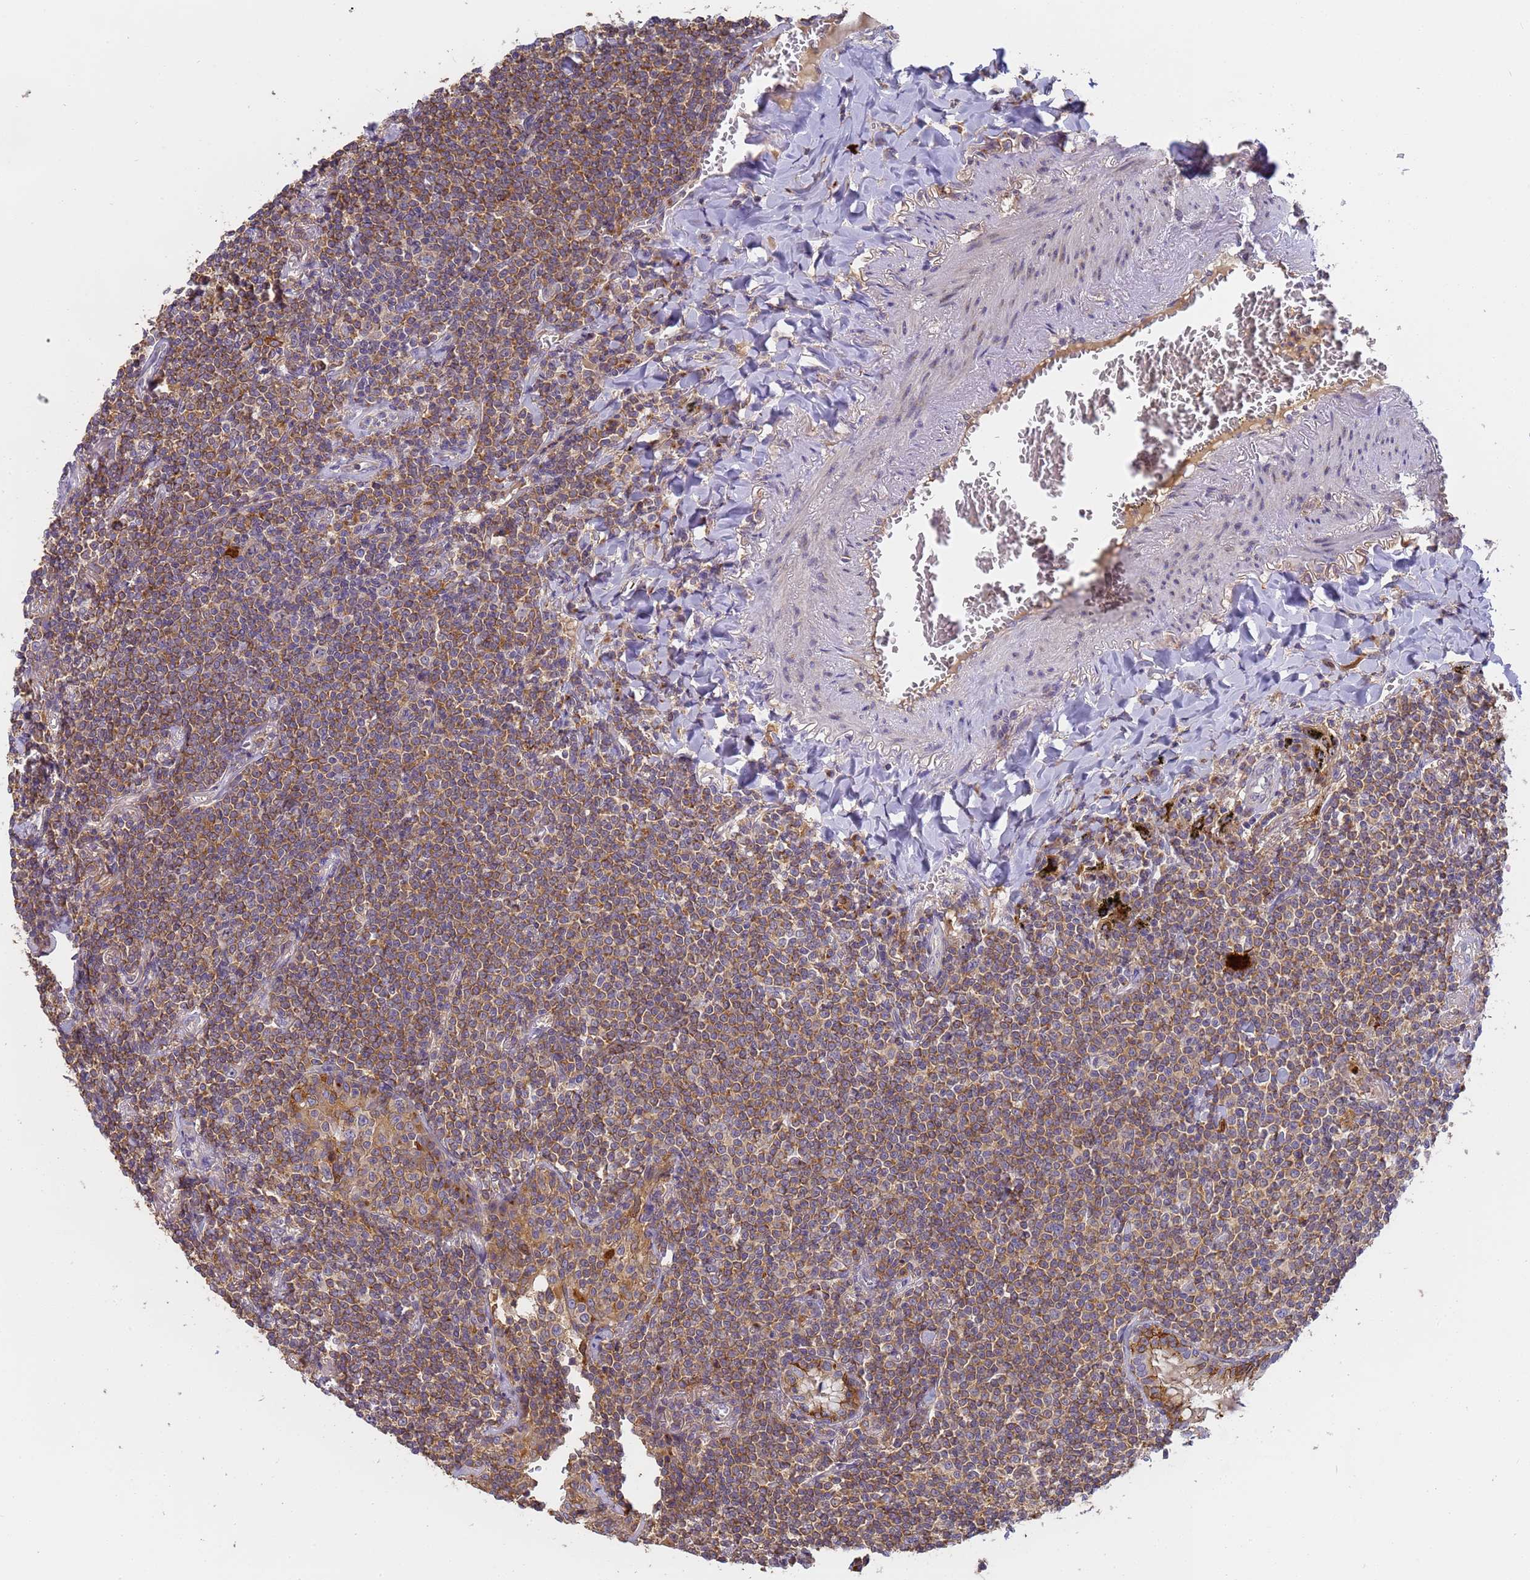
{"staining": {"intensity": "moderate", "quantity": ">75%", "location": "cytoplasmic/membranous"}, "tissue": "lymphoma", "cell_type": "Tumor cells", "image_type": "cancer", "snomed": [{"axis": "morphology", "description": "Malignant lymphoma, non-Hodgkin's type, Low grade"}, {"axis": "topography", "description": "Lung"}], "caption": "The micrograph reveals staining of low-grade malignant lymphoma, non-Hodgkin's type, revealing moderate cytoplasmic/membranous protein positivity (brown color) within tumor cells. (DAB (3,3'-diaminobenzidine) = brown stain, brightfield microscopy at high magnification).", "gene": "M6PR", "patient": {"sex": "female", "age": 71}}